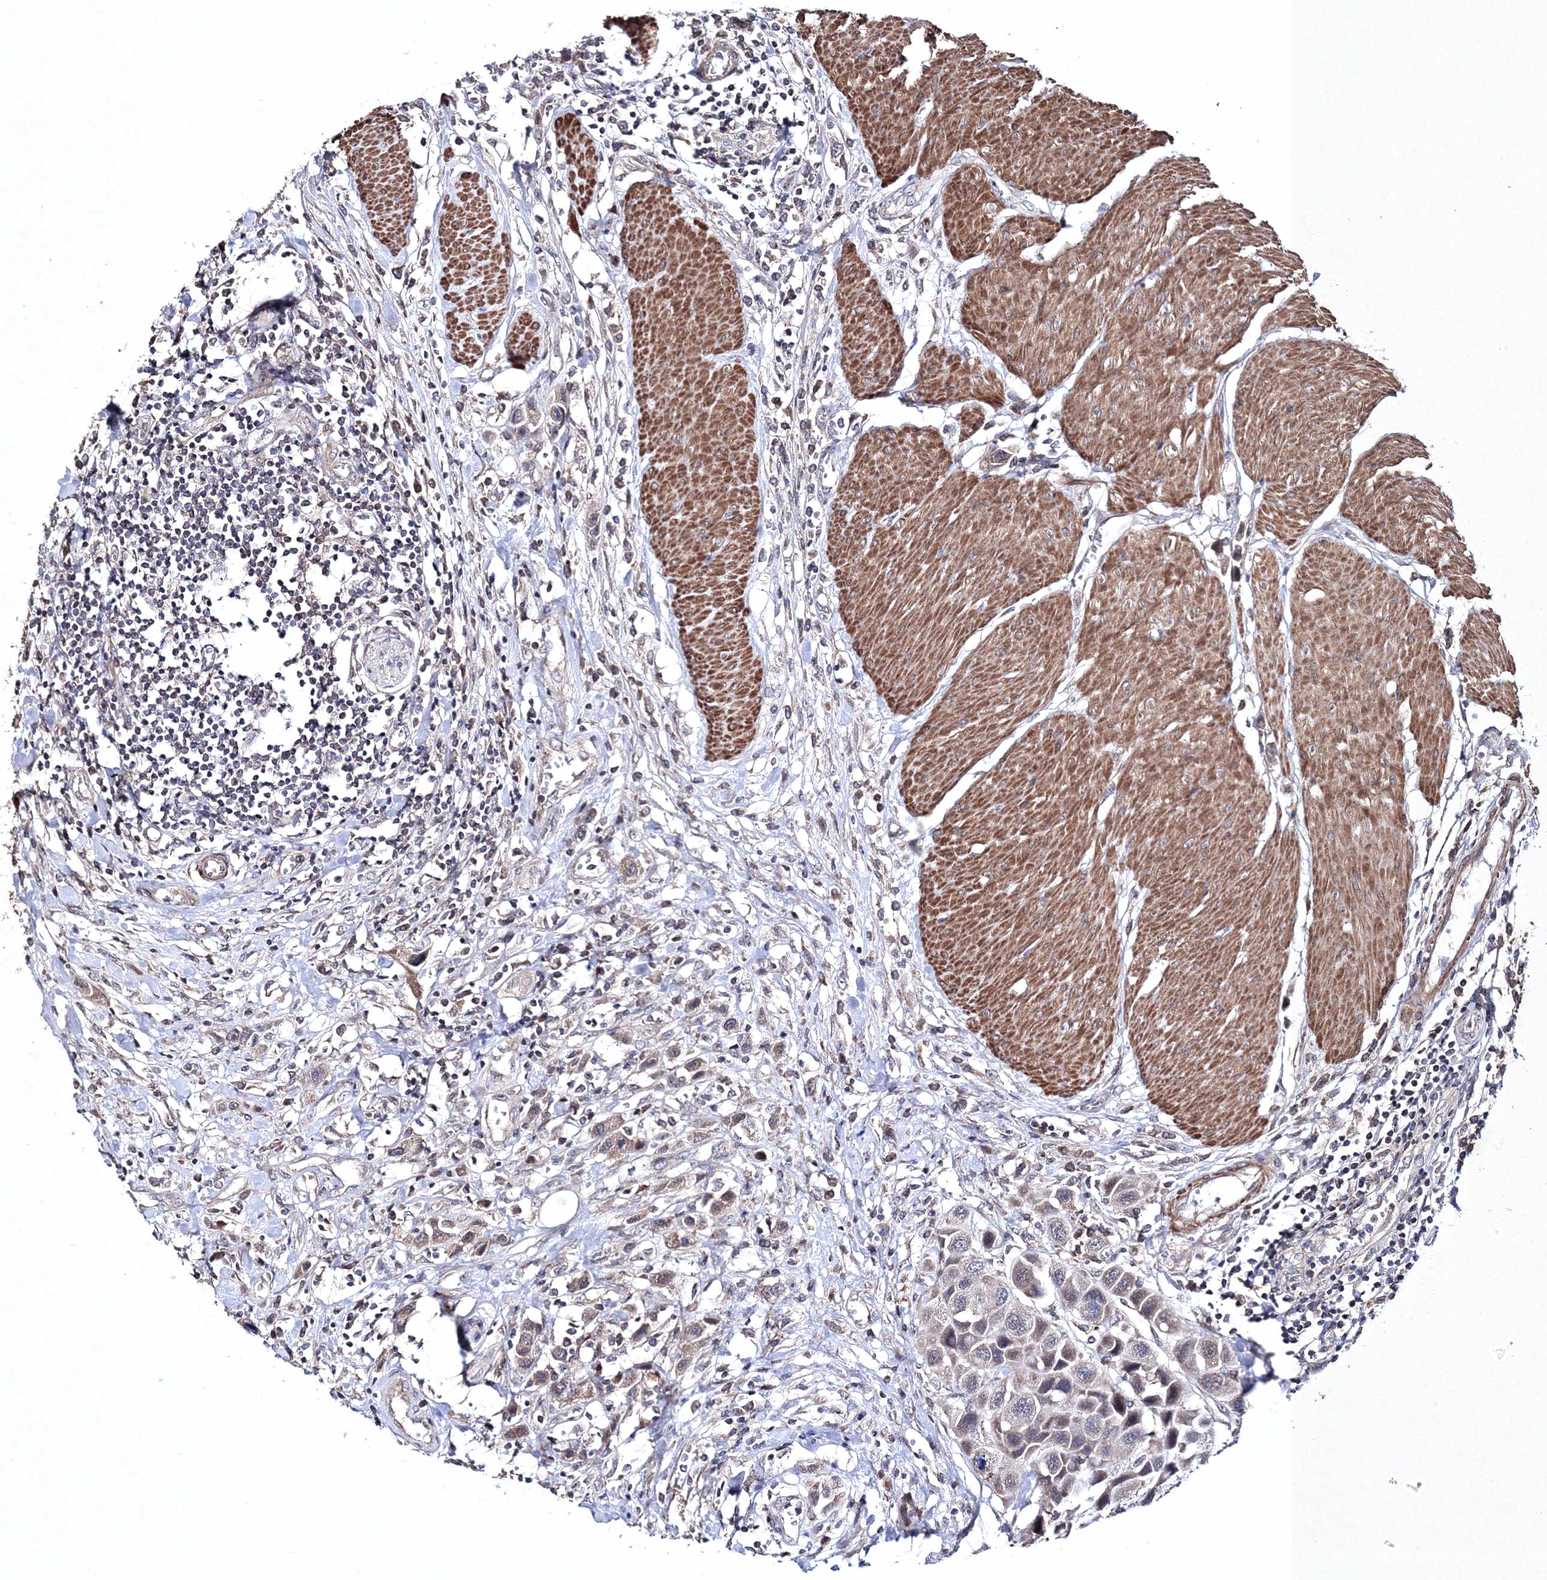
{"staining": {"intensity": "negative", "quantity": "none", "location": "none"}, "tissue": "urothelial cancer", "cell_type": "Tumor cells", "image_type": "cancer", "snomed": [{"axis": "morphology", "description": "Urothelial carcinoma, High grade"}, {"axis": "topography", "description": "Urinary bladder"}], "caption": "Immunohistochemical staining of urothelial cancer reveals no significant staining in tumor cells. The staining is performed using DAB (3,3'-diaminobenzidine) brown chromogen with nuclei counter-stained in using hematoxylin.", "gene": "PPP2R2B", "patient": {"sex": "male", "age": 50}}